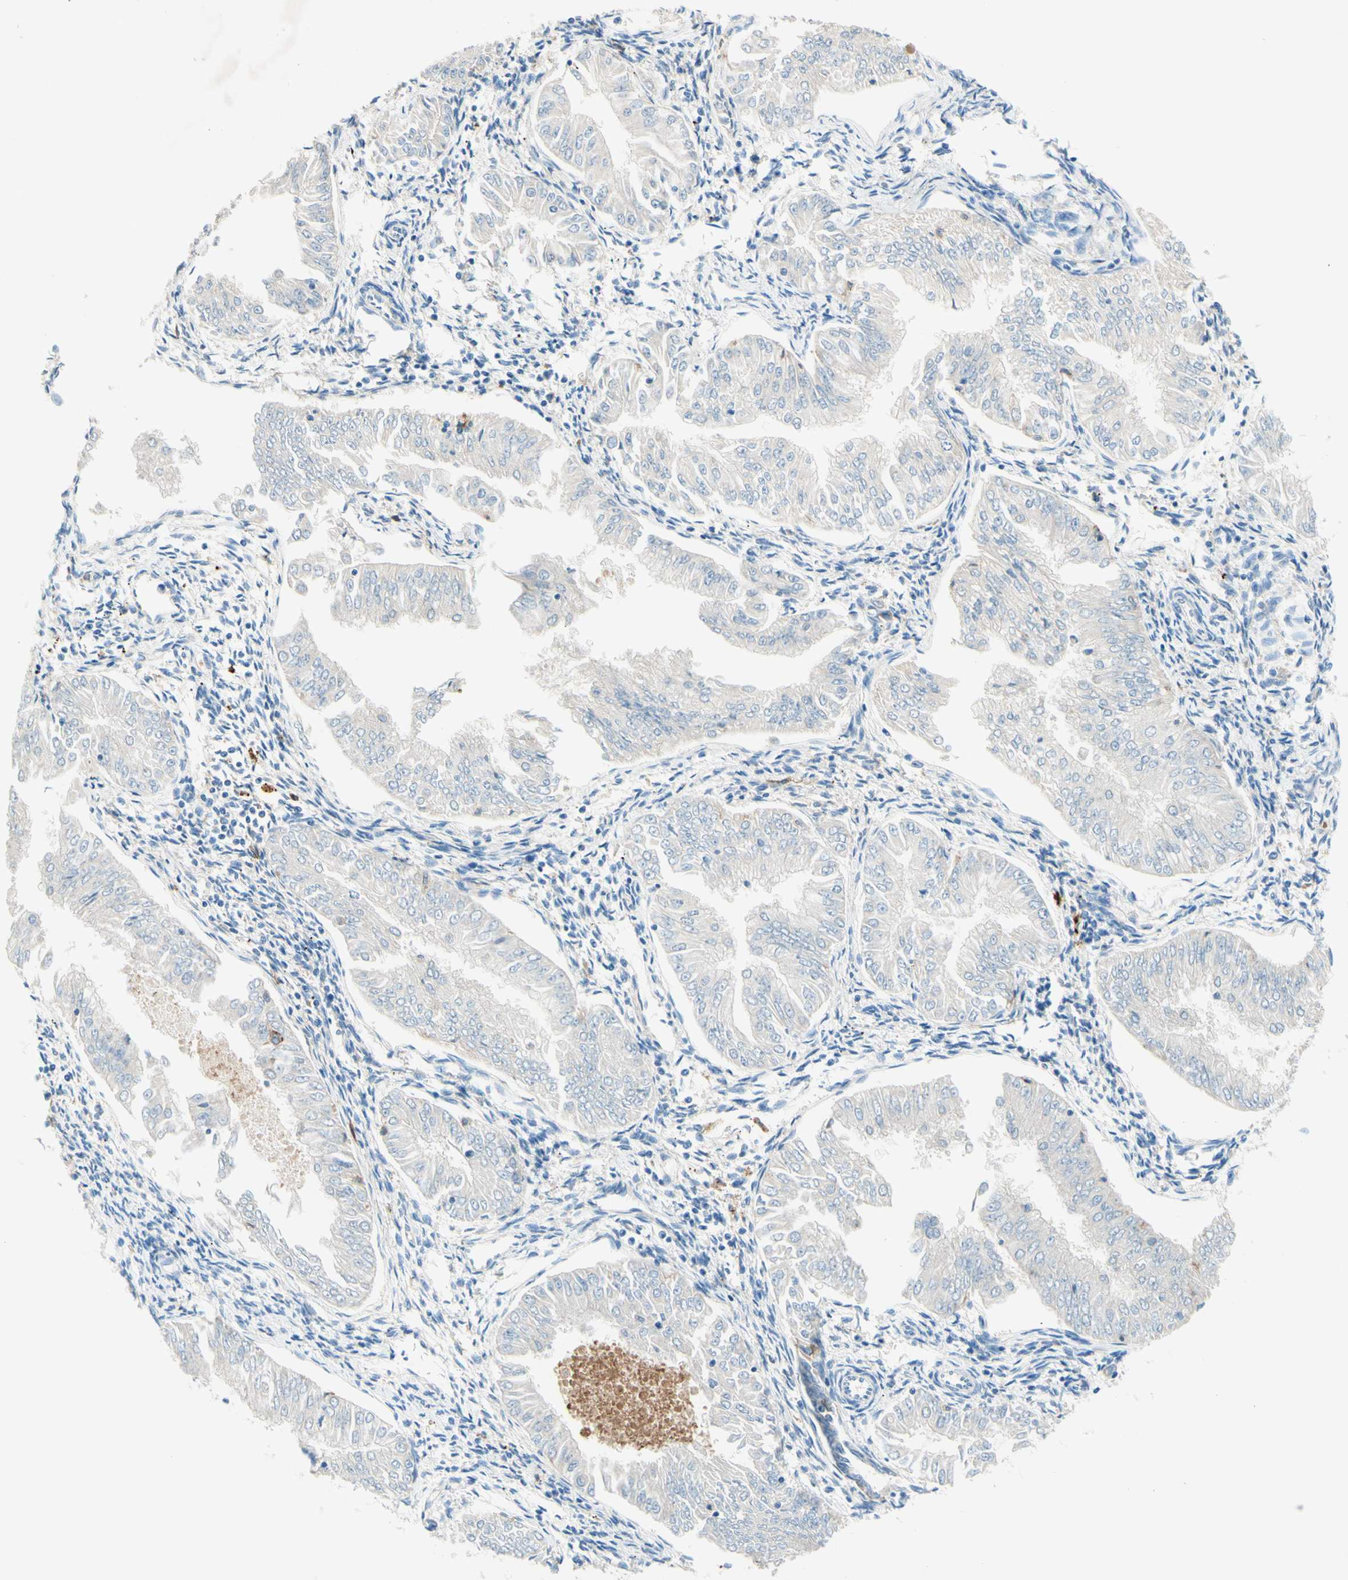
{"staining": {"intensity": "negative", "quantity": "none", "location": "none"}, "tissue": "endometrial cancer", "cell_type": "Tumor cells", "image_type": "cancer", "snomed": [{"axis": "morphology", "description": "Adenocarcinoma, NOS"}, {"axis": "topography", "description": "Endometrium"}], "caption": "Immunohistochemistry histopathology image of human adenocarcinoma (endometrial) stained for a protein (brown), which exhibits no expression in tumor cells. (DAB (3,3'-diaminobenzidine) immunohistochemistry with hematoxylin counter stain).", "gene": "SIGLEC9", "patient": {"sex": "female", "age": 53}}